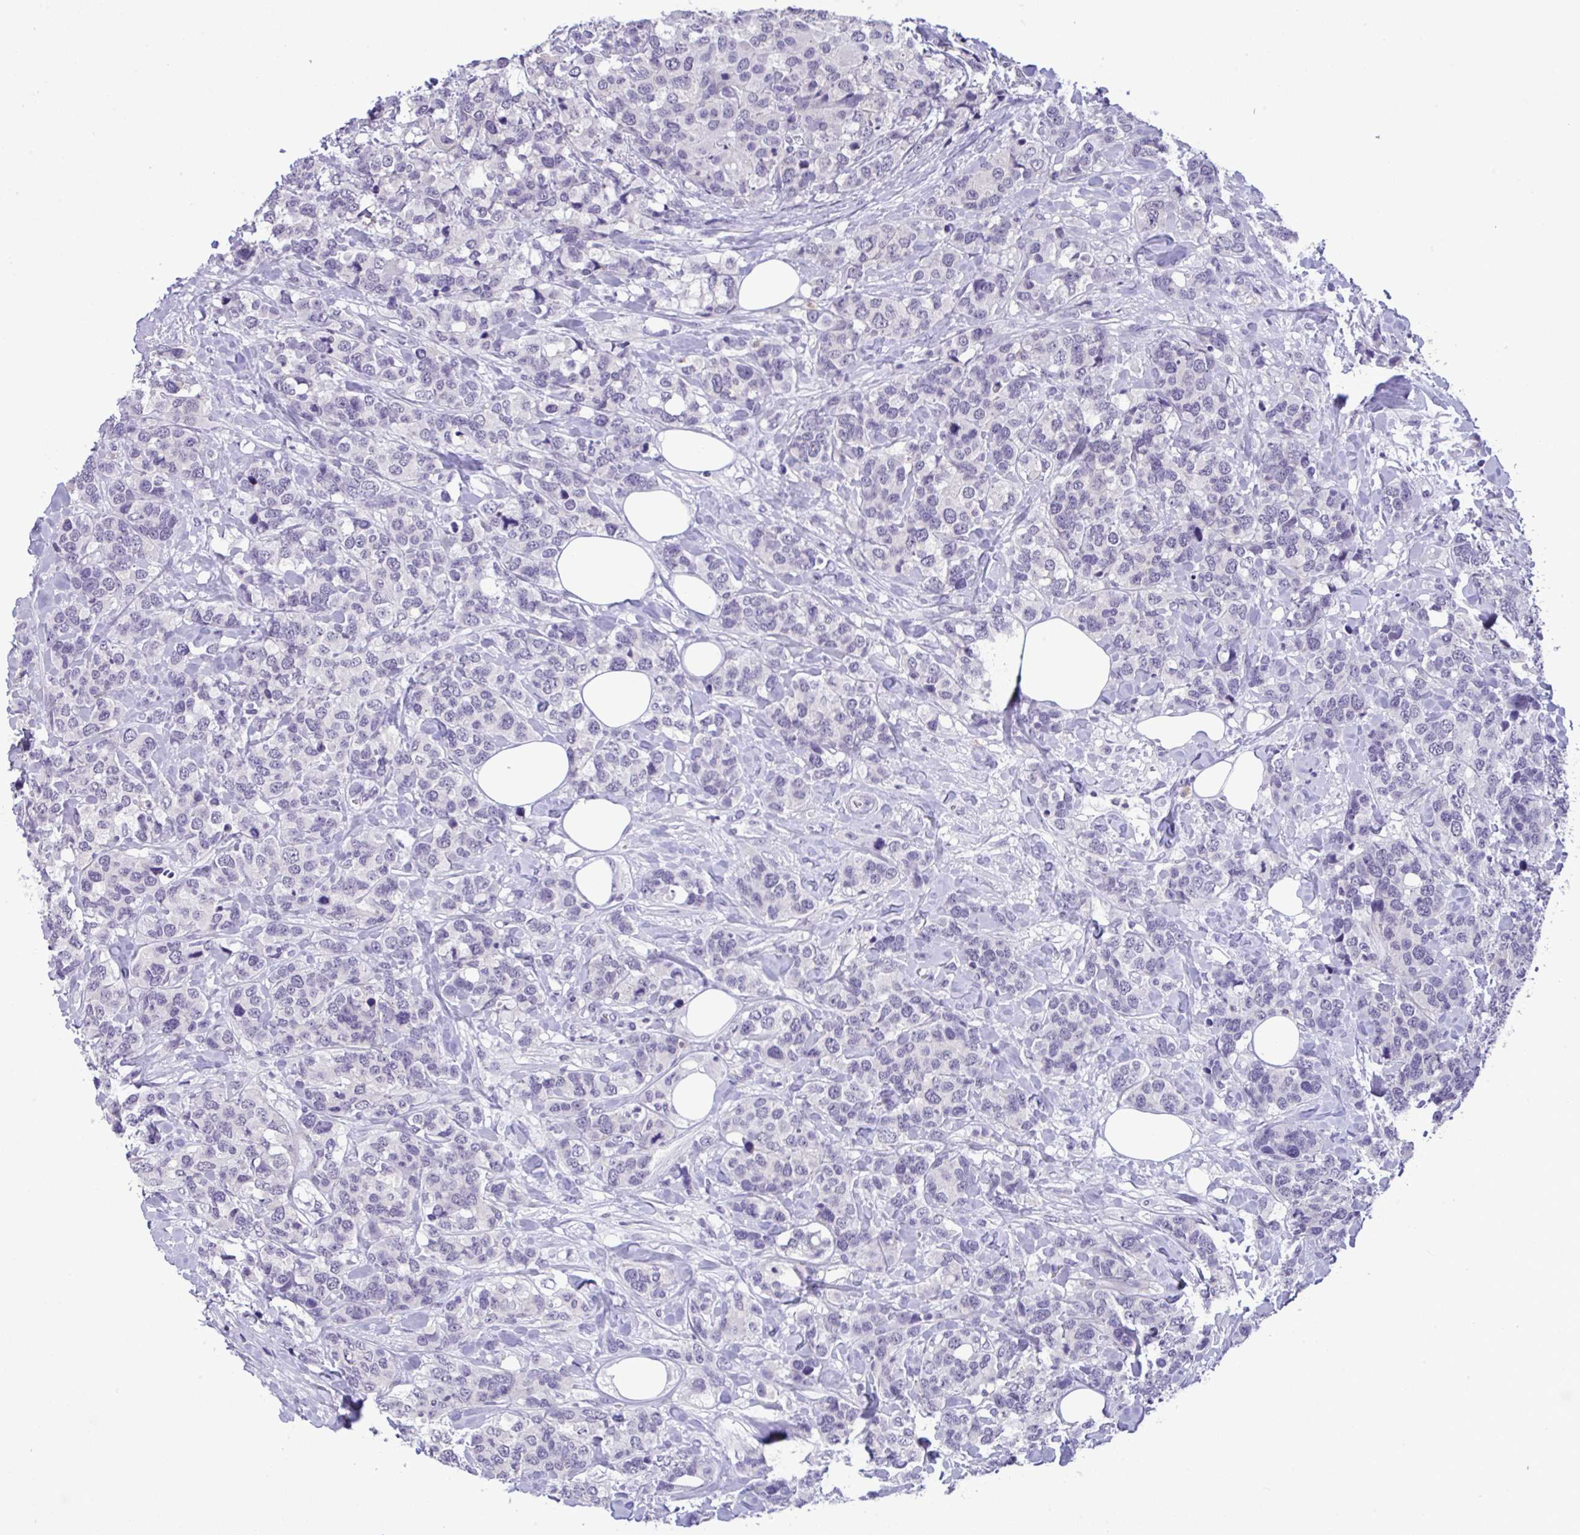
{"staining": {"intensity": "negative", "quantity": "none", "location": "none"}, "tissue": "breast cancer", "cell_type": "Tumor cells", "image_type": "cancer", "snomed": [{"axis": "morphology", "description": "Lobular carcinoma"}, {"axis": "topography", "description": "Breast"}], "caption": "A micrograph of breast cancer stained for a protein reveals no brown staining in tumor cells. (Stains: DAB immunohistochemistry (IHC) with hematoxylin counter stain, Microscopy: brightfield microscopy at high magnification).", "gene": "YBX2", "patient": {"sex": "female", "age": 59}}